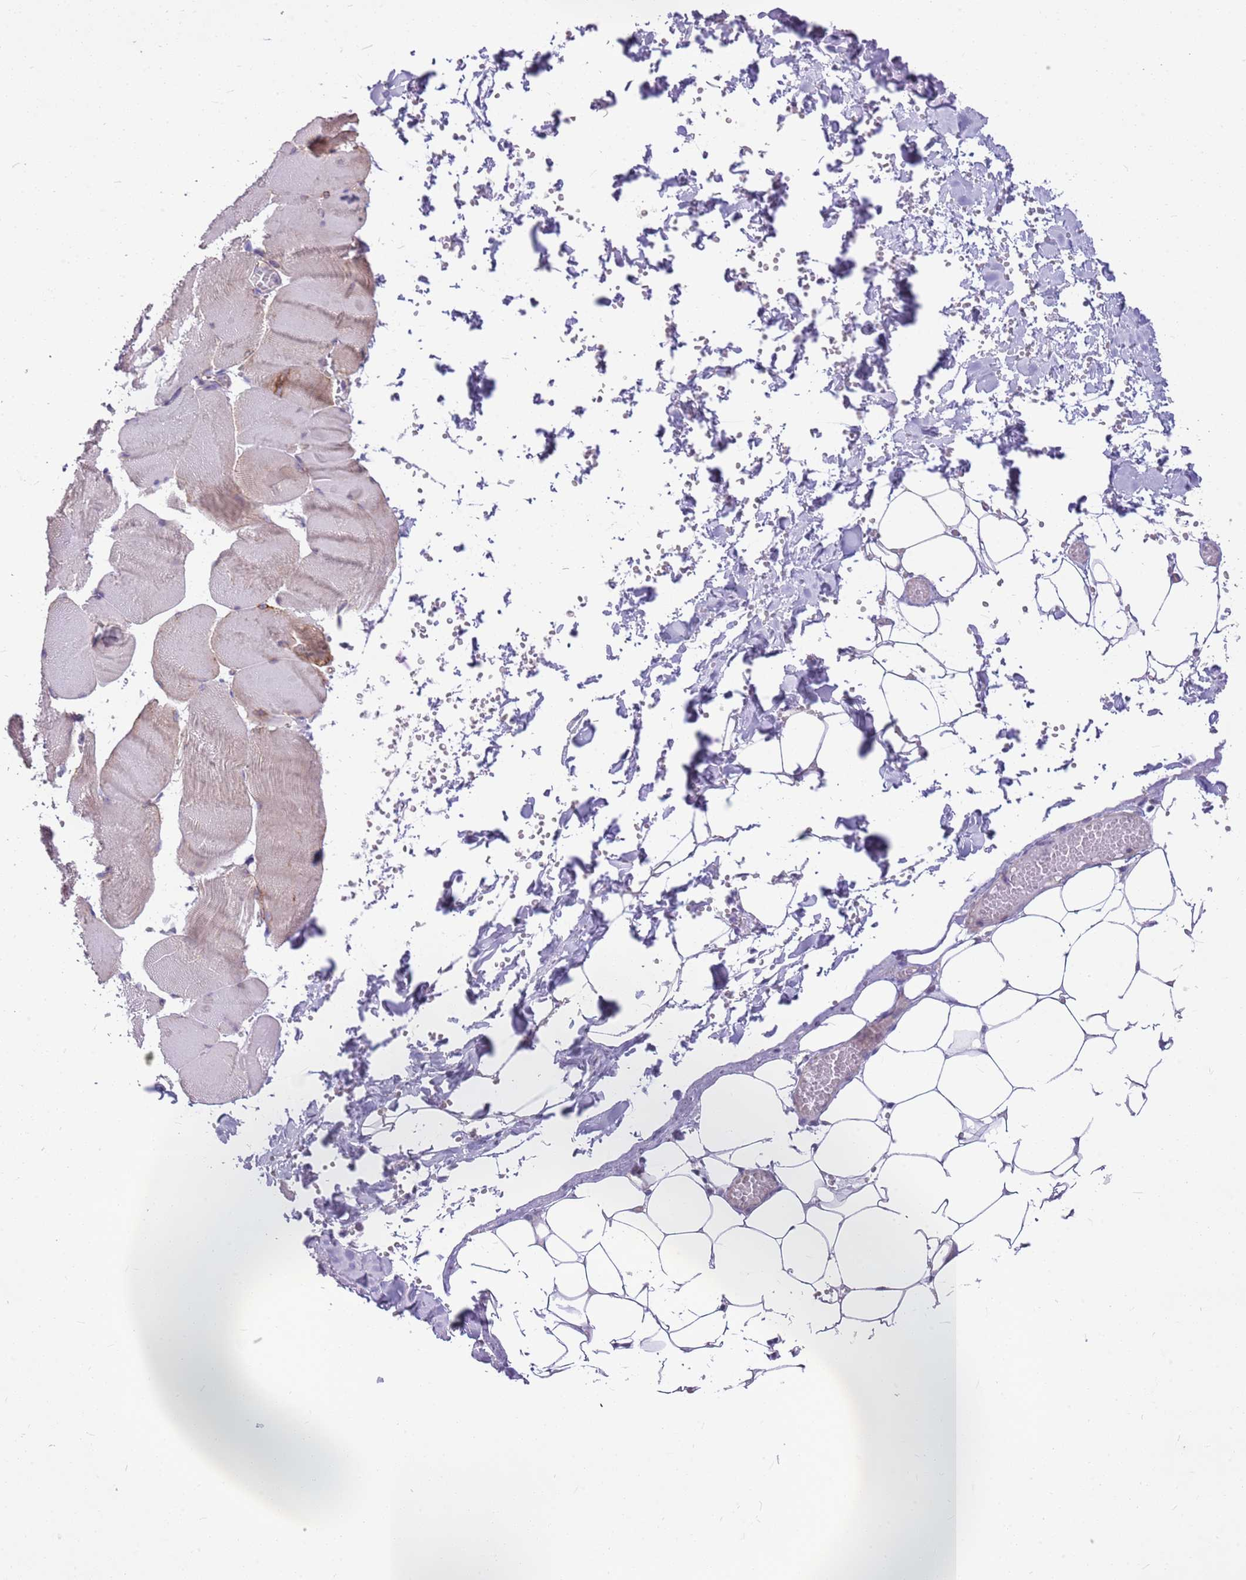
{"staining": {"intensity": "negative", "quantity": "none", "location": "none"}, "tissue": "adipose tissue", "cell_type": "Adipocytes", "image_type": "normal", "snomed": [{"axis": "morphology", "description": "Normal tissue, NOS"}, {"axis": "topography", "description": "Skeletal muscle"}, {"axis": "topography", "description": "Peripheral nerve tissue"}], "caption": "Histopathology image shows no significant protein positivity in adipocytes of benign adipose tissue.", "gene": "PARP8", "patient": {"sex": "female", "age": 55}}